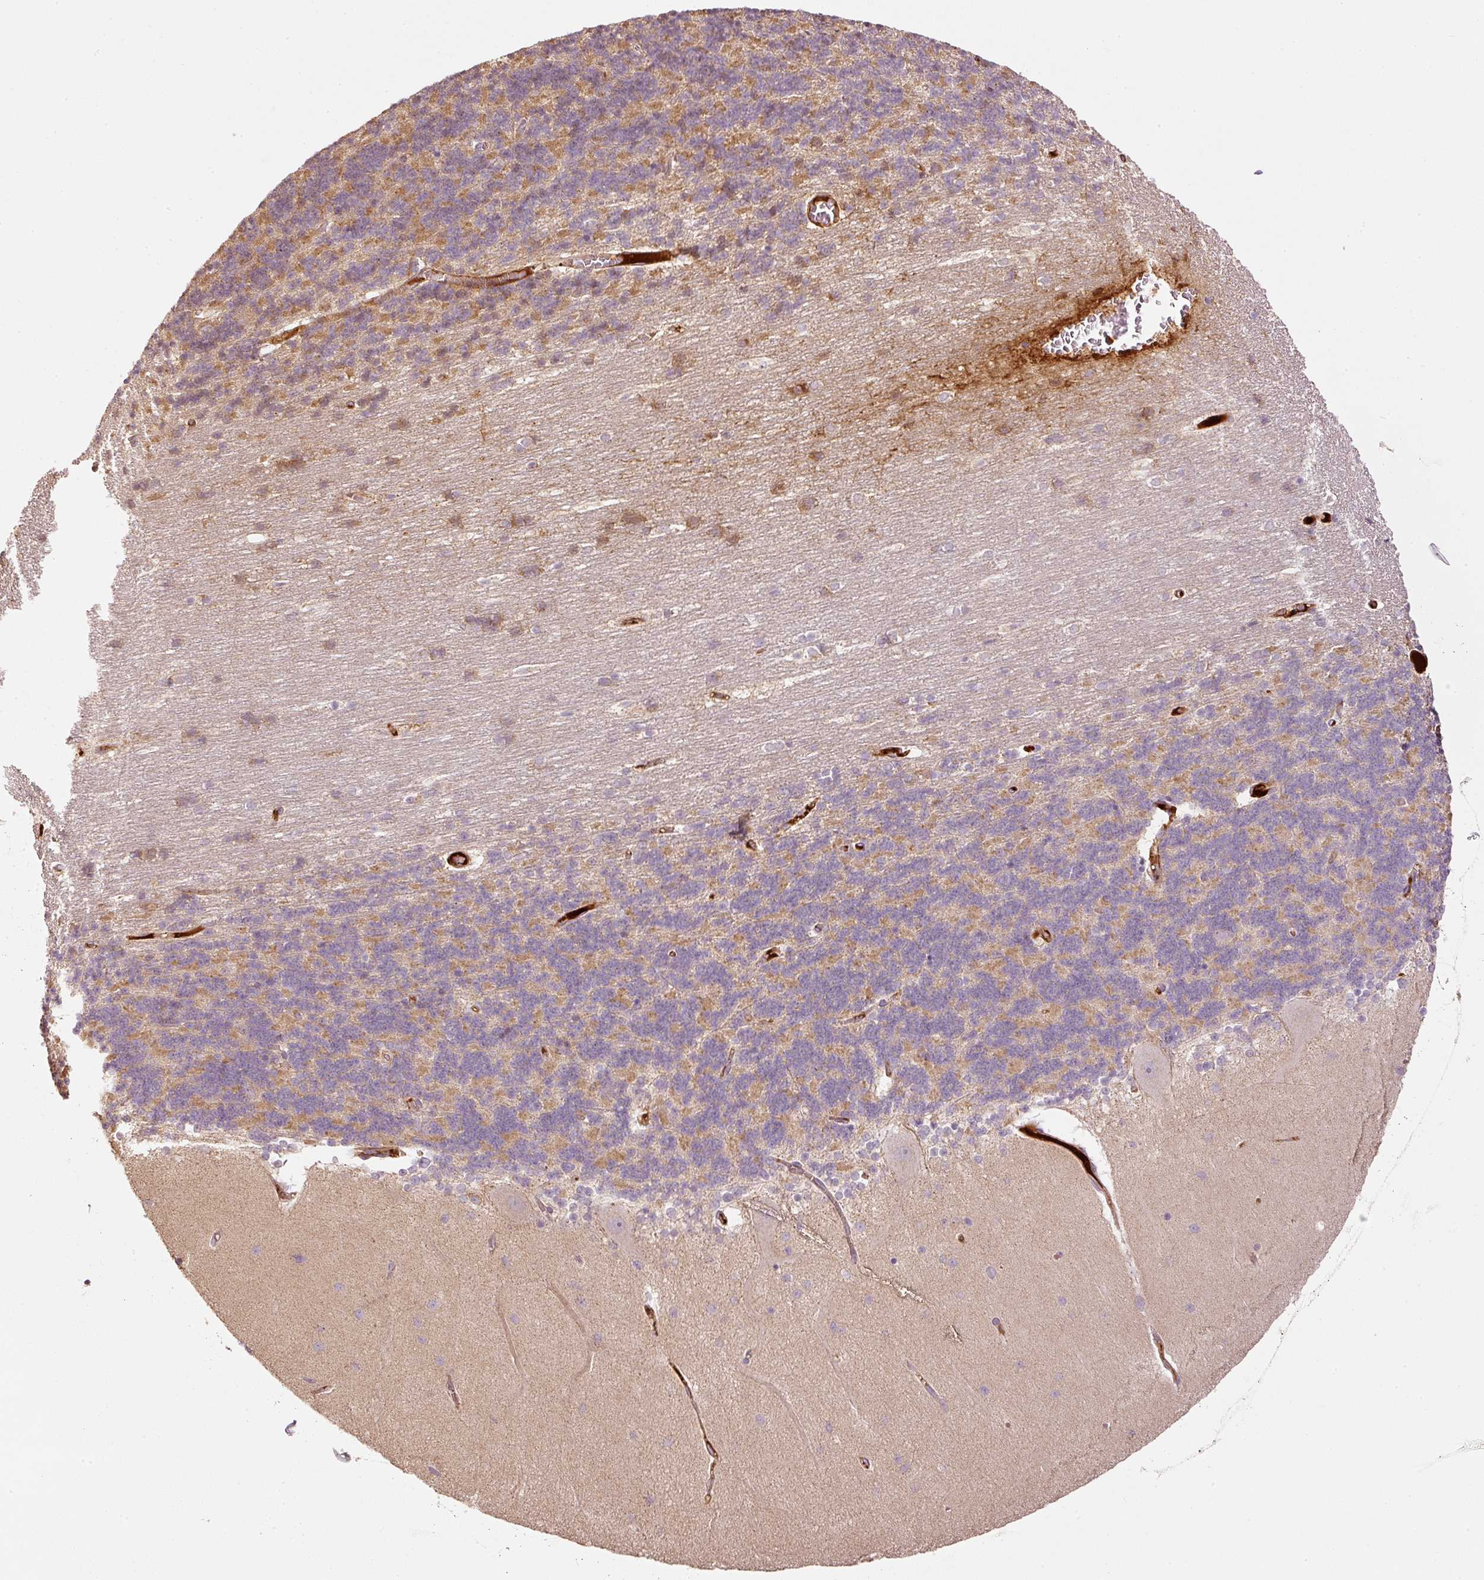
{"staining": {"intensity": "moderate", "quantity": "<25%", "location": "cytoplasmic/membranous"}, "tissue": "cerebellum", "cell_type": "Cells in granular layer", "image_type": "normal", "snomed": [{"axis": "morphology", "description": "Normal tissue, NOS"}, {"axis": "topography", "description": "Cerebellum"}], "caption": "IHC (DAB (3,3'-diaminobenzidine)) staining of normal cerebellum exhibits moderate cytoplasmic/membranous protein staining in approximately <25% of cells in granular layer.", "gene": "SERPING1", "patient": {"sex": "female", "age": 54}}